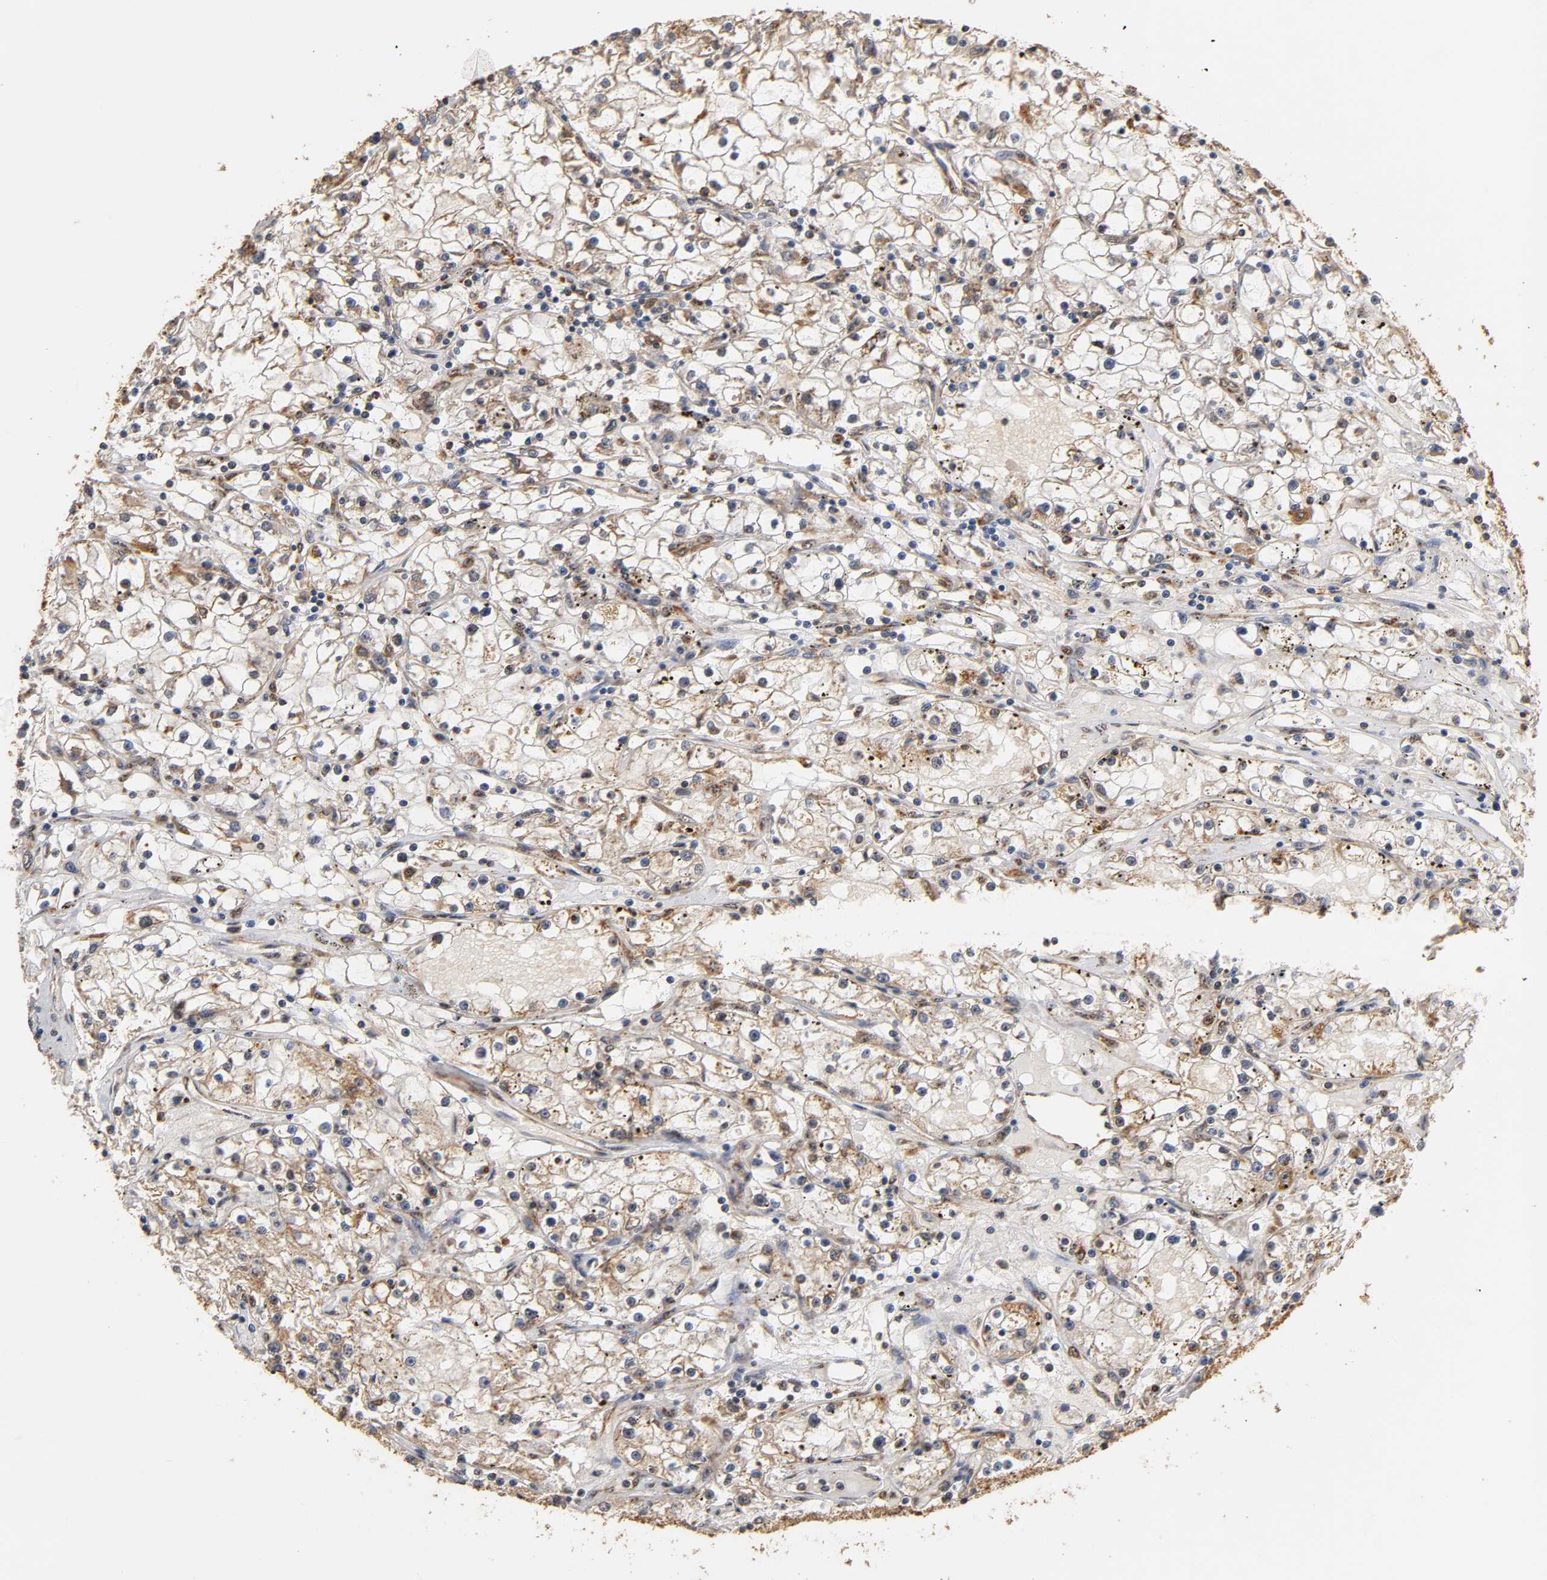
{"staining": {"intensity": "moderate", "quantity": "<25%", "location": "cytoplasmic/membranous"}, "tissue": "renal cancer", "cell_type": "Tumor cells", "image_type": "cancer", "snomed": [{"axis": "morphology", "description": "Adenocarcinoma, NOS"}, {"axis": "topography", "description": "Kidney"}], "caption": "This image displays immunohistochemistry staining of adenocarcinoma (renal), with low moderate cytoplasmic/membranous expression in about <25% of tumor cells.", "gene": "PKN1", "patient": {"sex": "male", "age": 56}}